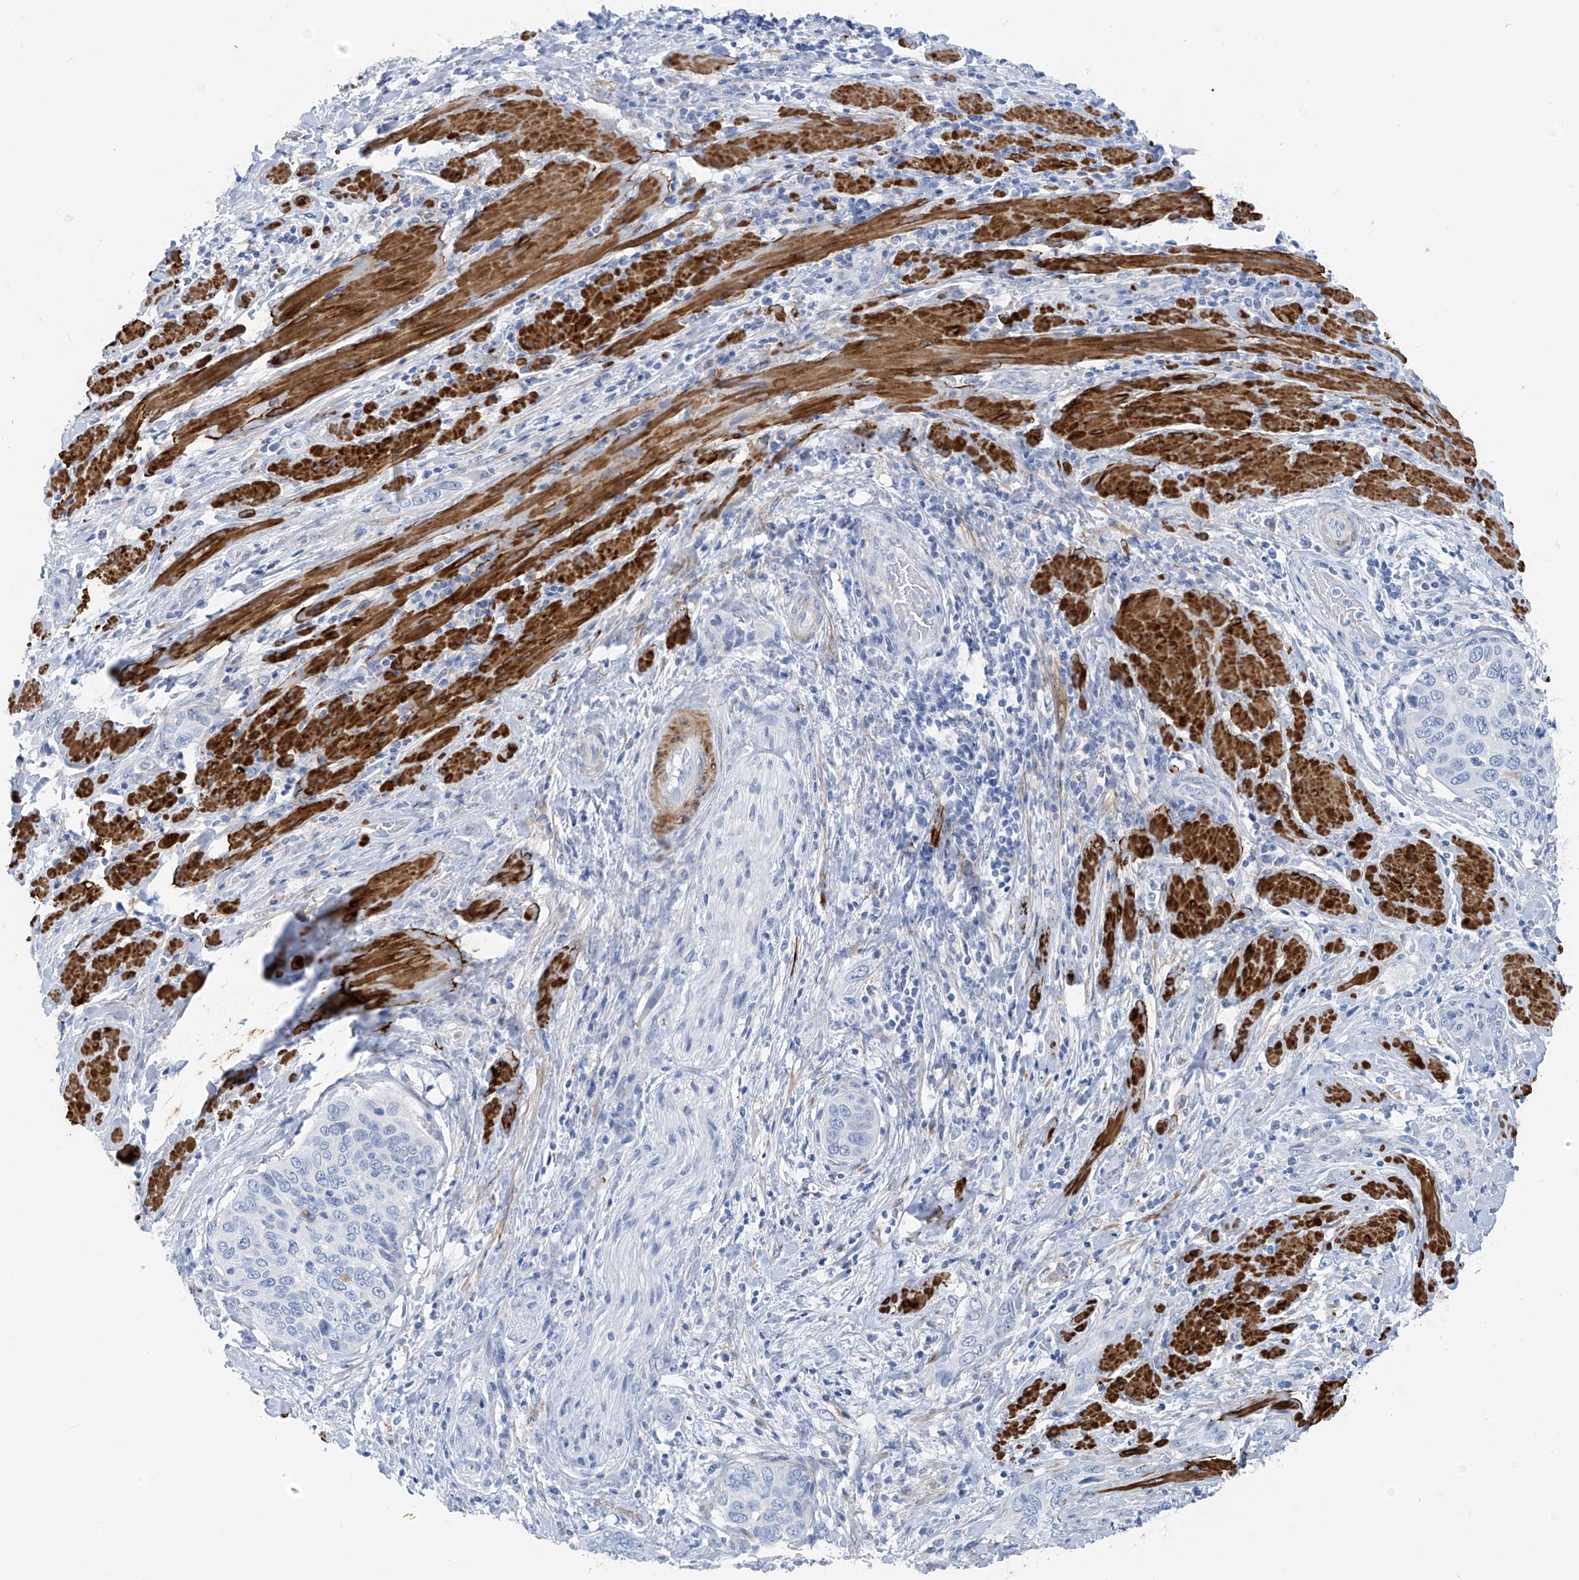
{"staining": {"intensity": "negative", "quantity": "none", "location": "none"}, "tissue": "cervical cancer", "cell_type": "Tumor cells", "image_type": "cancer", "snomed": [{"axis": "morphology", "description": "Squamous cell carcinoma, NOS"}, {"axis": "topography", "description": "Cervix"}], "caption": "The image shows no significant staining in tumor cells of squamous cell carcinoma (cervical). The staining is performed using DAB (3,3'-diaminobenzidine) brown chromogen with nuclei counter-stained in using hematoxylin.", "gene": "GLMP", "patient": {"sex": "female", "age": 60}}